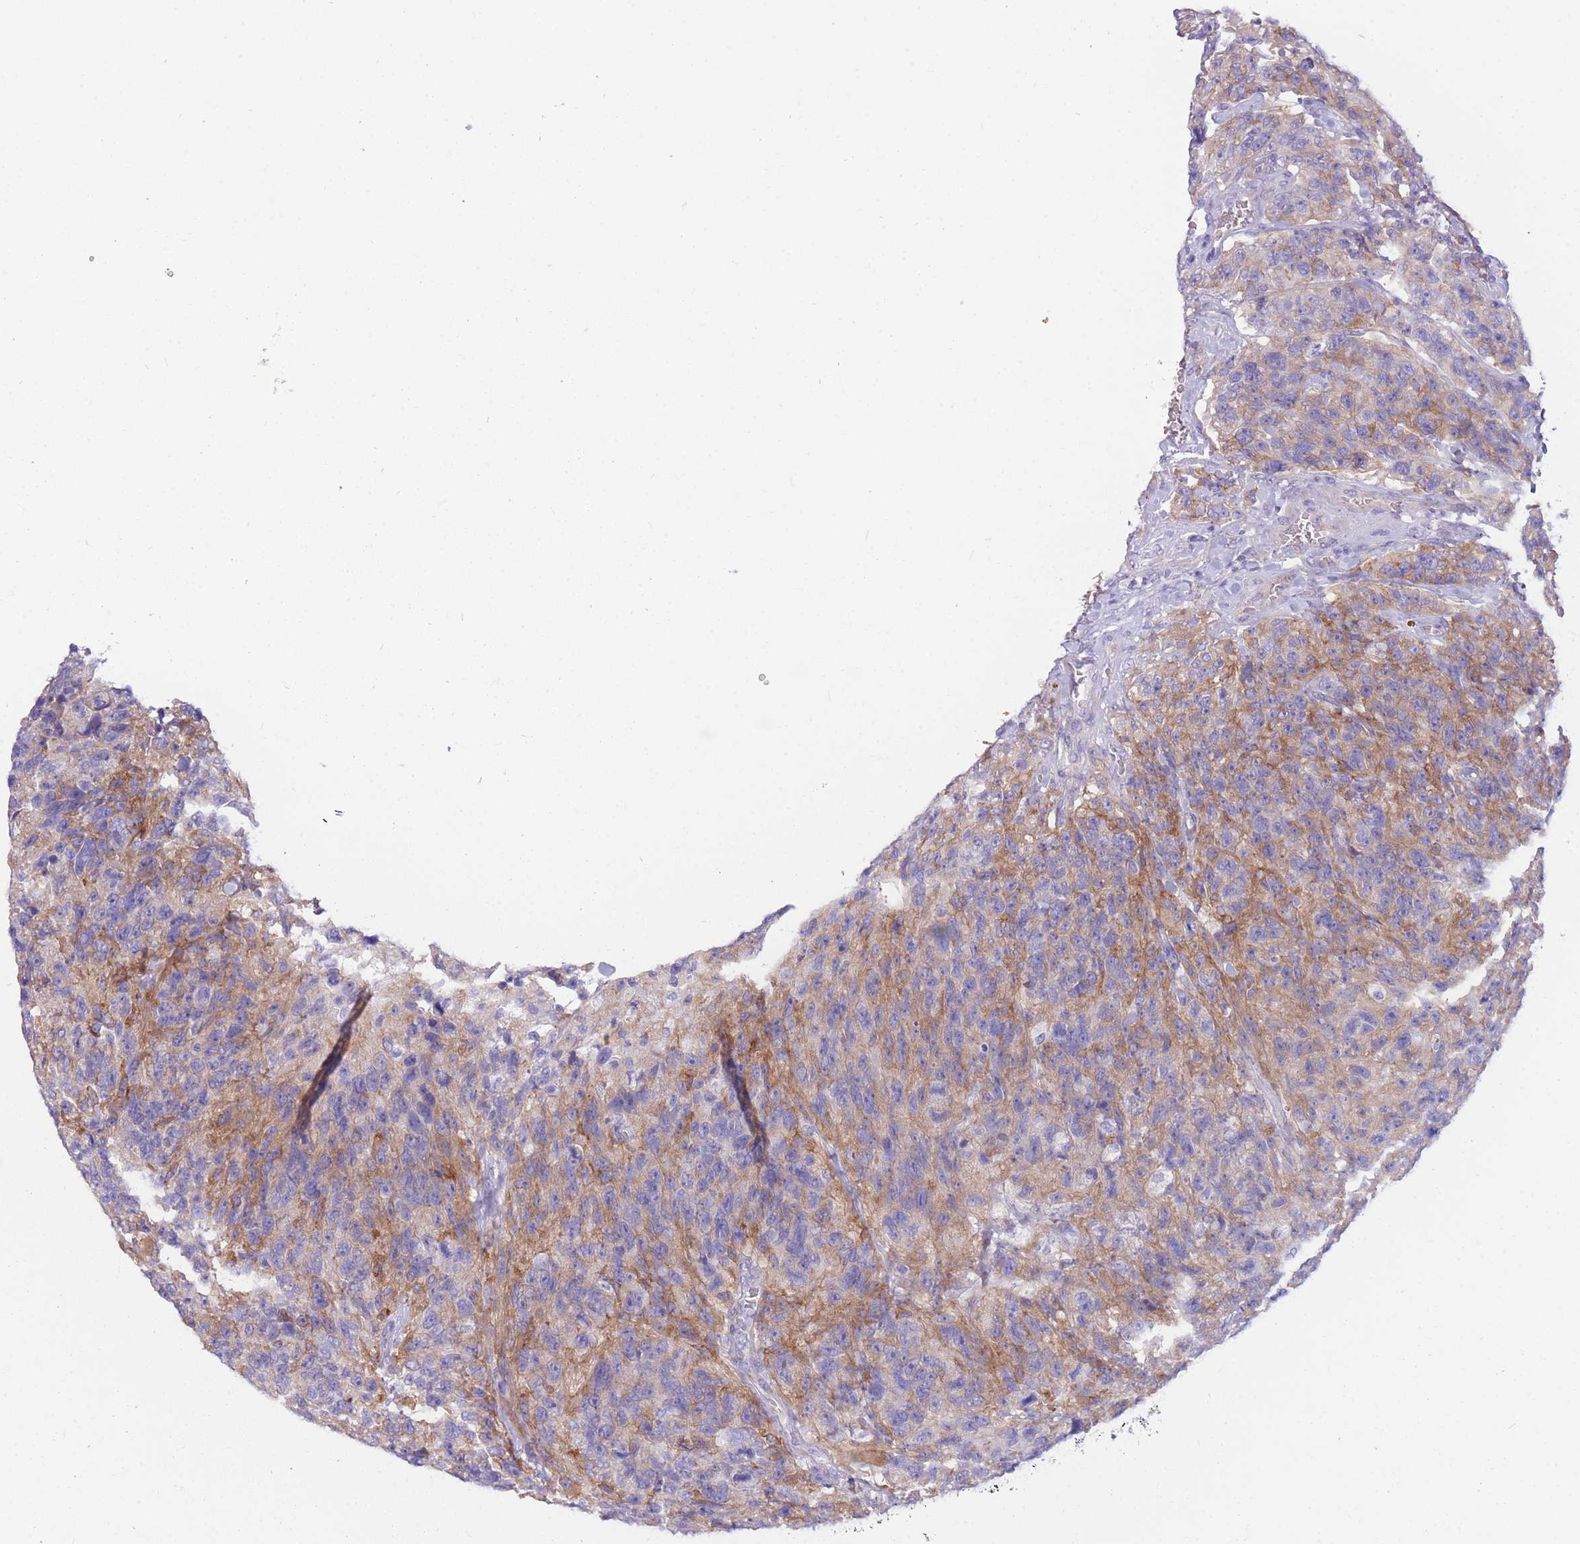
{"staining": {"intensity": "negative", "quantity": "none", "location": "none"}, "tissue": "glioma", "cell_type": "Tumor cells", "image_type": "cancer", "snomed": [{"axis": "morphology", "description": "Glioma, malignant, High grade"}, {"axis": "topography", "description": "Brain"}], "caption": "A histopathology image of glioma stained for a protein exhibits no brown staining in tumor cells.", "gene": "MTSS2", "patient": {"sex": "male", "age": 69}}